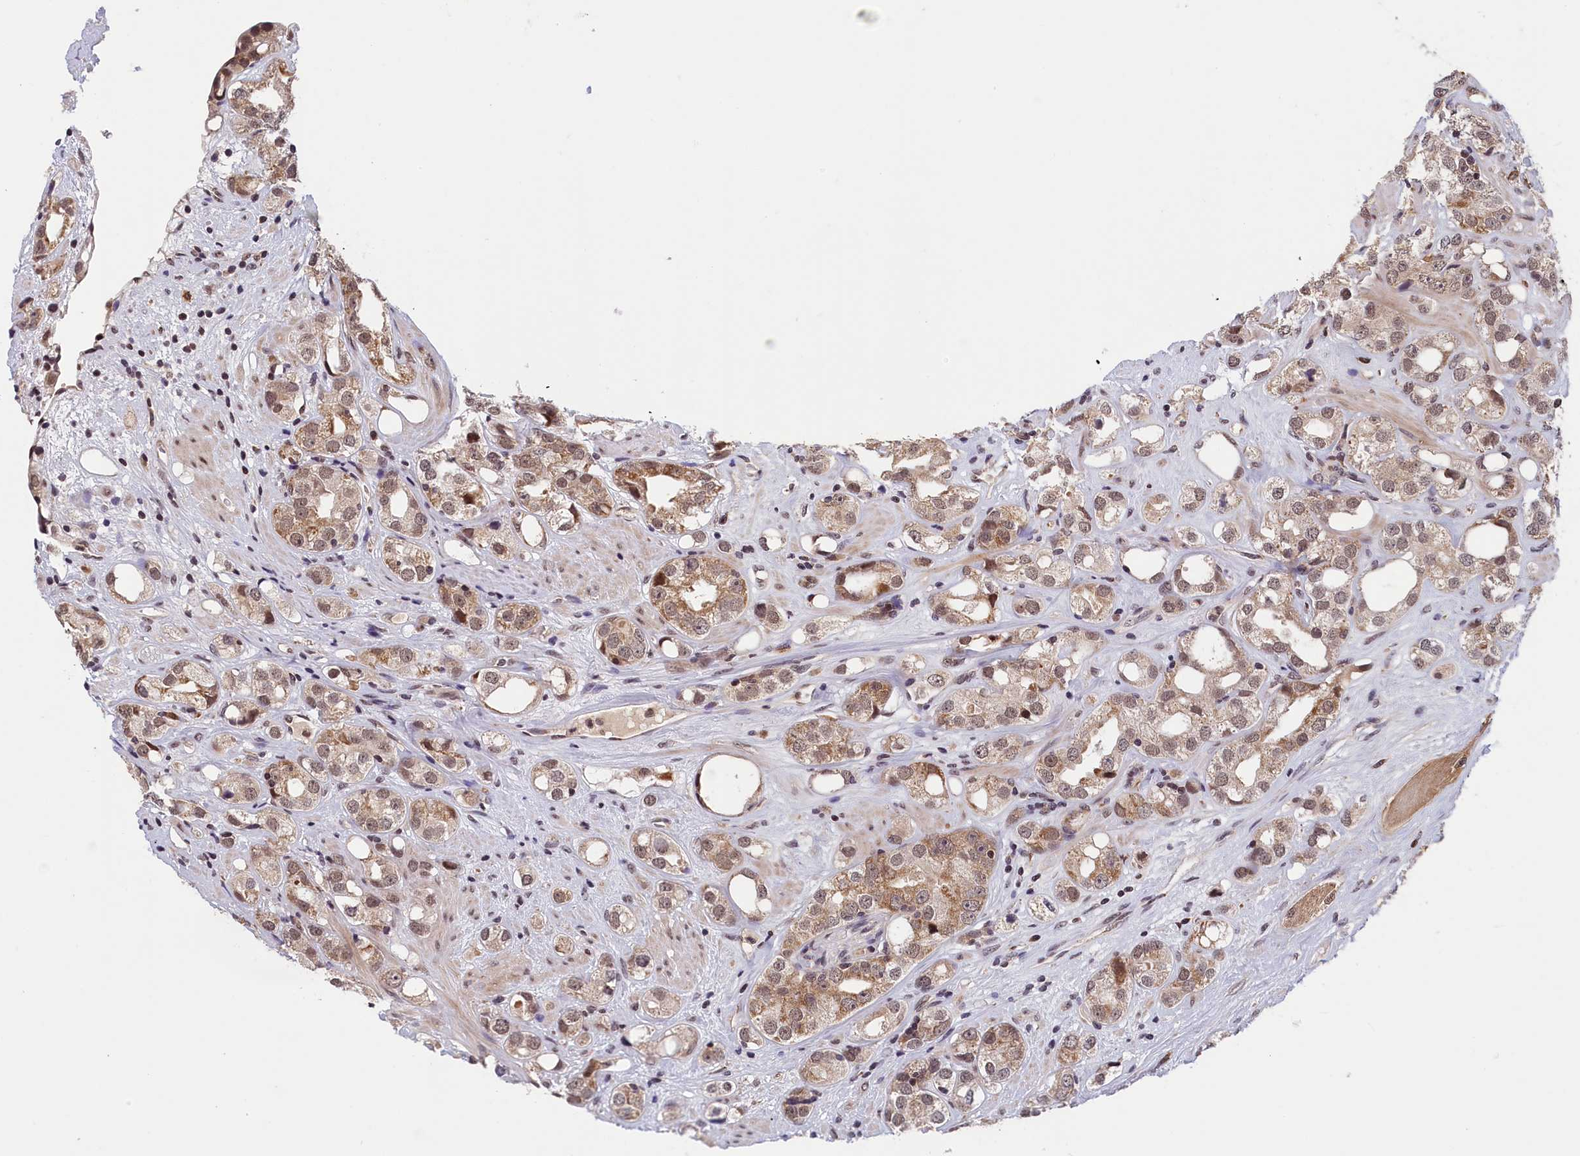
{"staining": {"intensity": "moderate", "quantity": ">75%", "location": "cytoplasmic/membranous,nuclear"}, "tissue": "prostate cancer", "cell_type": "Tumor cells", "image_type": "cancer", "snomed": [{"axis": "morphology", "description": "Adenocarcinoma, NOS"}, {"axis": "topography", "description": "Prostate"}], "caption": "Tumor cells display medium levels of moderate cytoplasmic/membranous and nuclear positivity in about >75% of cells in human adenocarcinoma (prostate). The staining was performed using DAB to visualize the protein expression in brown, while the nuclei were stained in blue with hematoxylin (Magnification: 20x).", "gene": "KCNK6", "patient": {"sex": "male", "age": 79}}